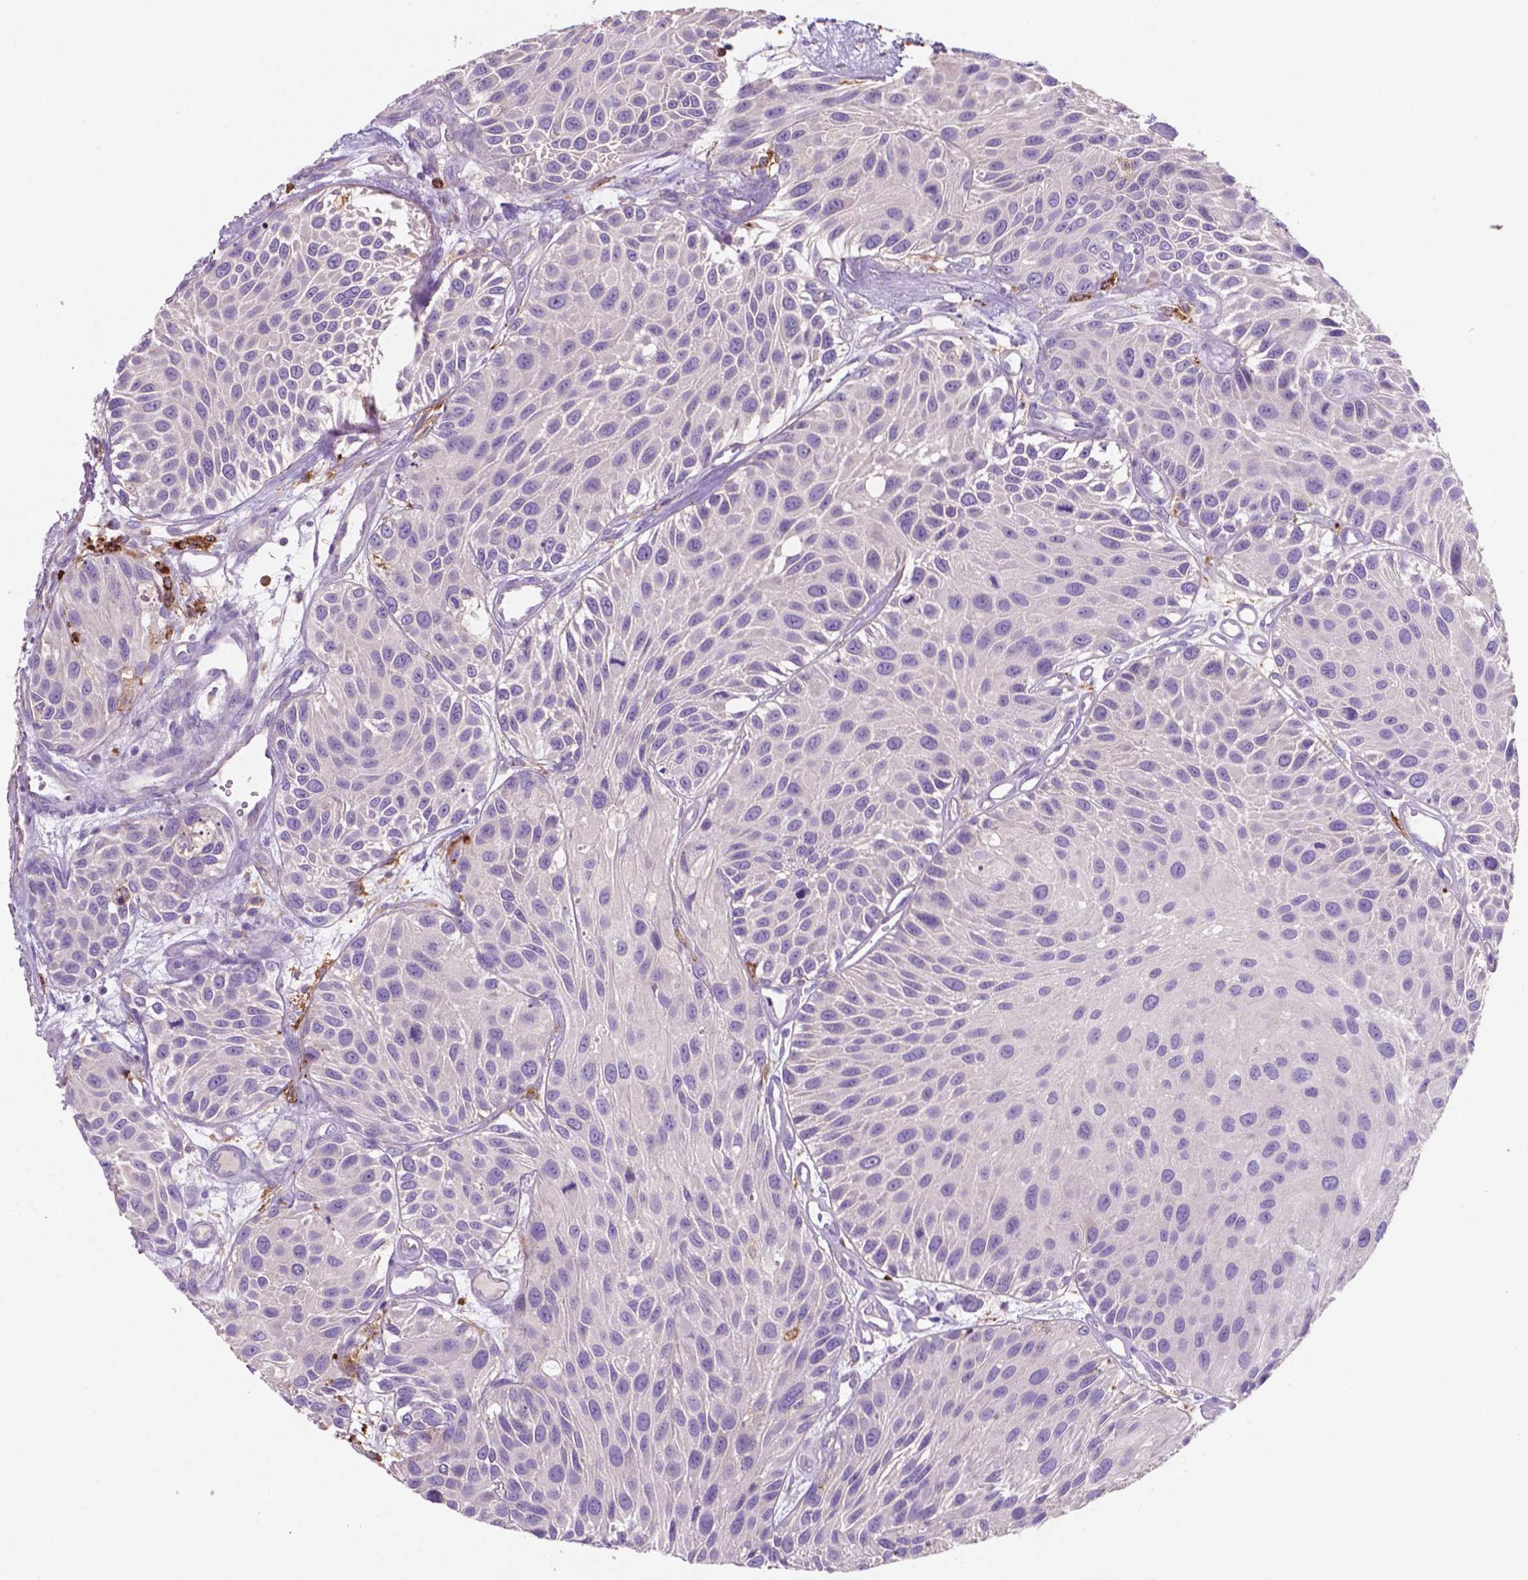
{"staining": {"intensity": "negative", "quantity": "none", "location": "none"}, "tissue": "urothelial cancer", "cell_type": "Tumor cells", "image_type": "cancer", "snomed": [{"axis": "morphology", "description": "Urothelial carcinoma, Low grade"}, {"axis": "topography", "description": "Urinary bladder"}], "caption": "Tumor cells show no significant protein staining in low-grade urothelial carcinoma.", "gene": "MKRN2OS", "patient": {"sex": "female", "age": 87}}